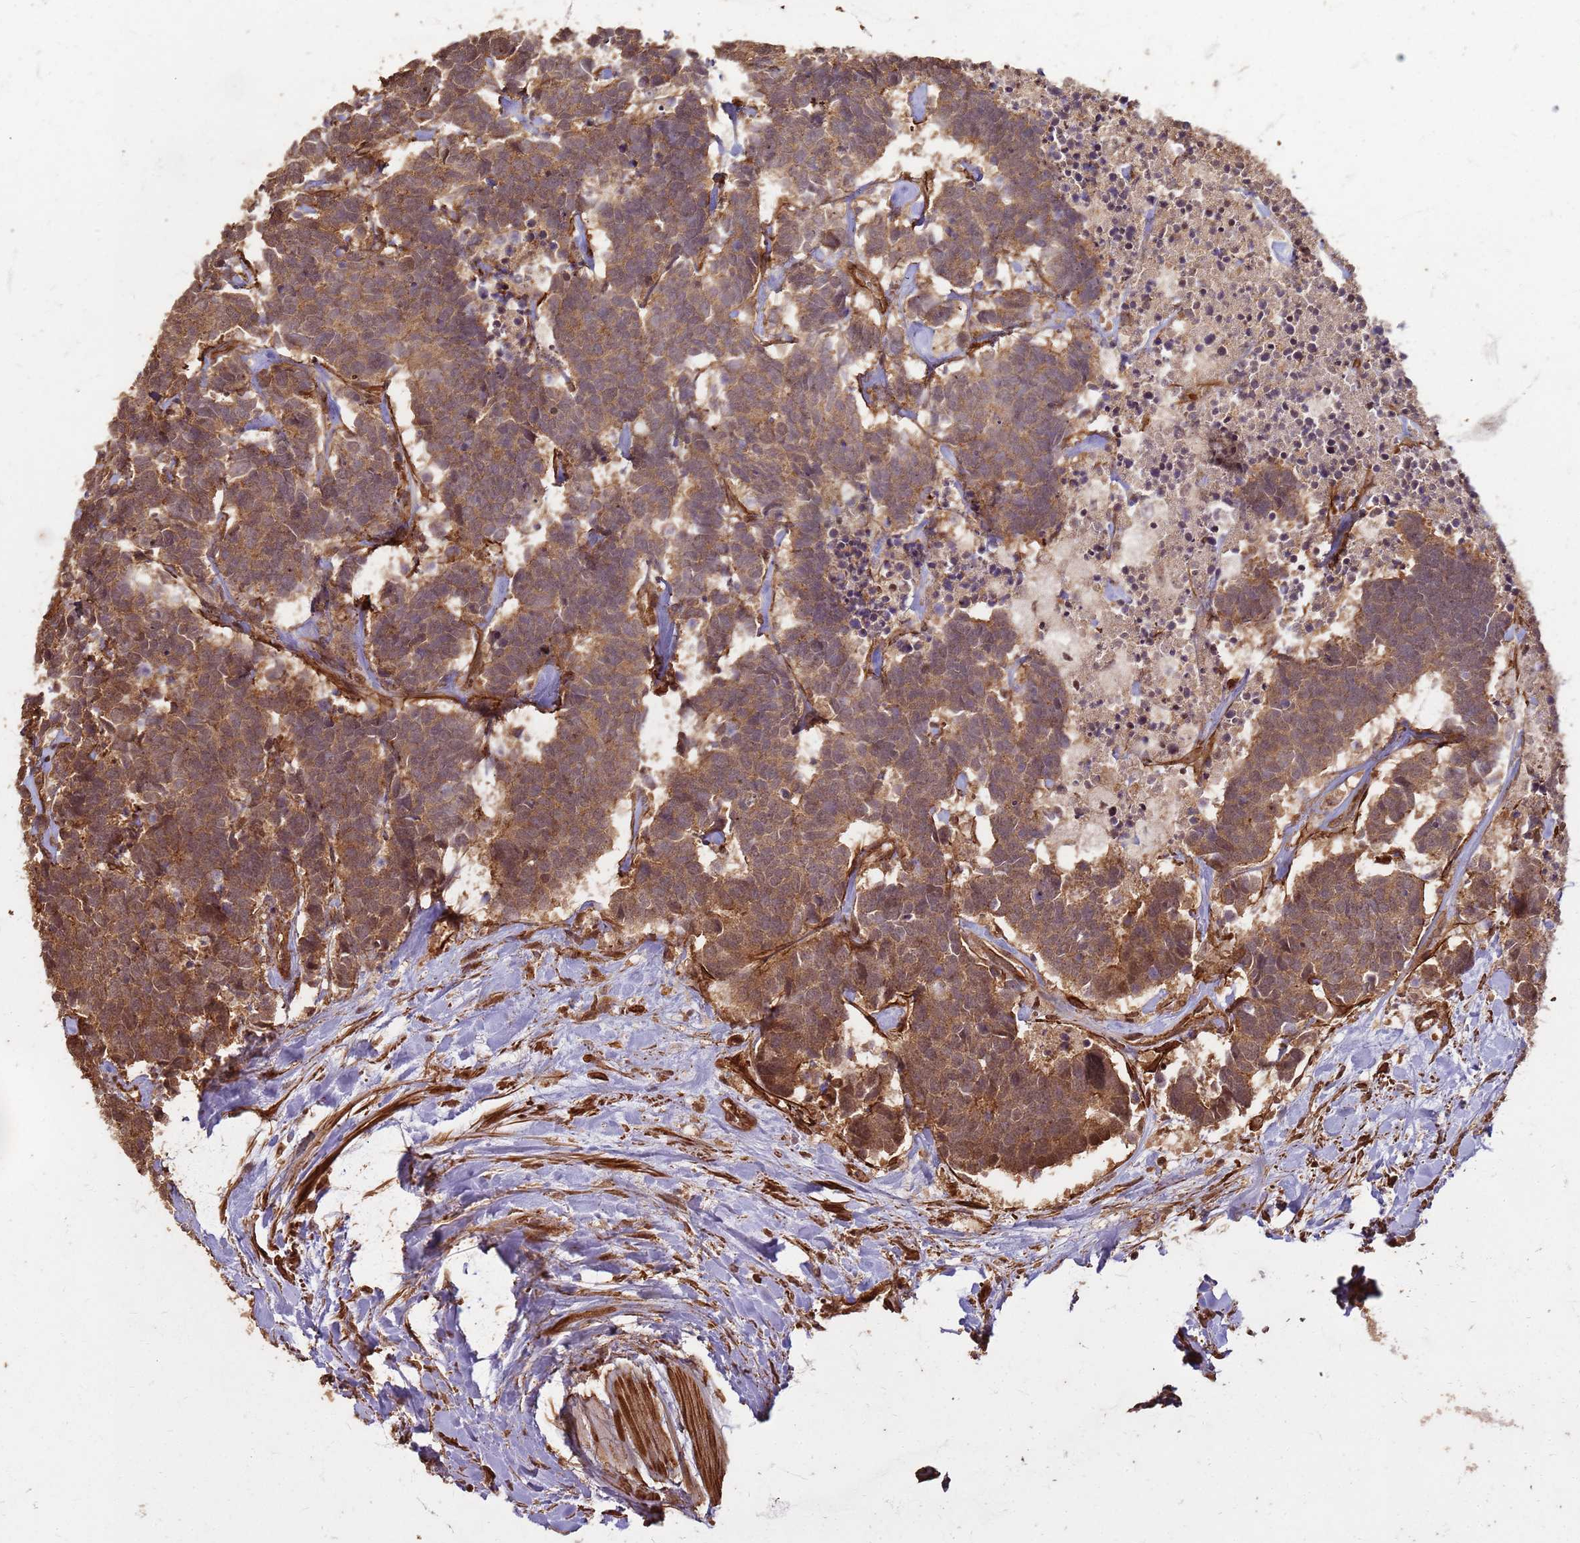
{"staining": {"intensity": "moderate", "quantity": ">75%", "location": "cytoplasmic/membranous"}, "tissue": "carcinoid", "cell_type": "Tumor cells", "image_type": "cancer", "snomed": [{"axis": "morphology", "description": "Carcinoma, NOS"}, {"axis": "morphology", "description": "Carcinoid, malignant, NOS"}, {"axis": "topography", "description": "Urinary bladder"}], "caption": "A histopathology image showing moderate cytoplasmic/membranous expression in approximately >75% of tumor cells in carcinoid, as visualized by brown immunohistochemical staining.", "gene": "KIF26A", "patient": {"sex": "male", "age": 57}}